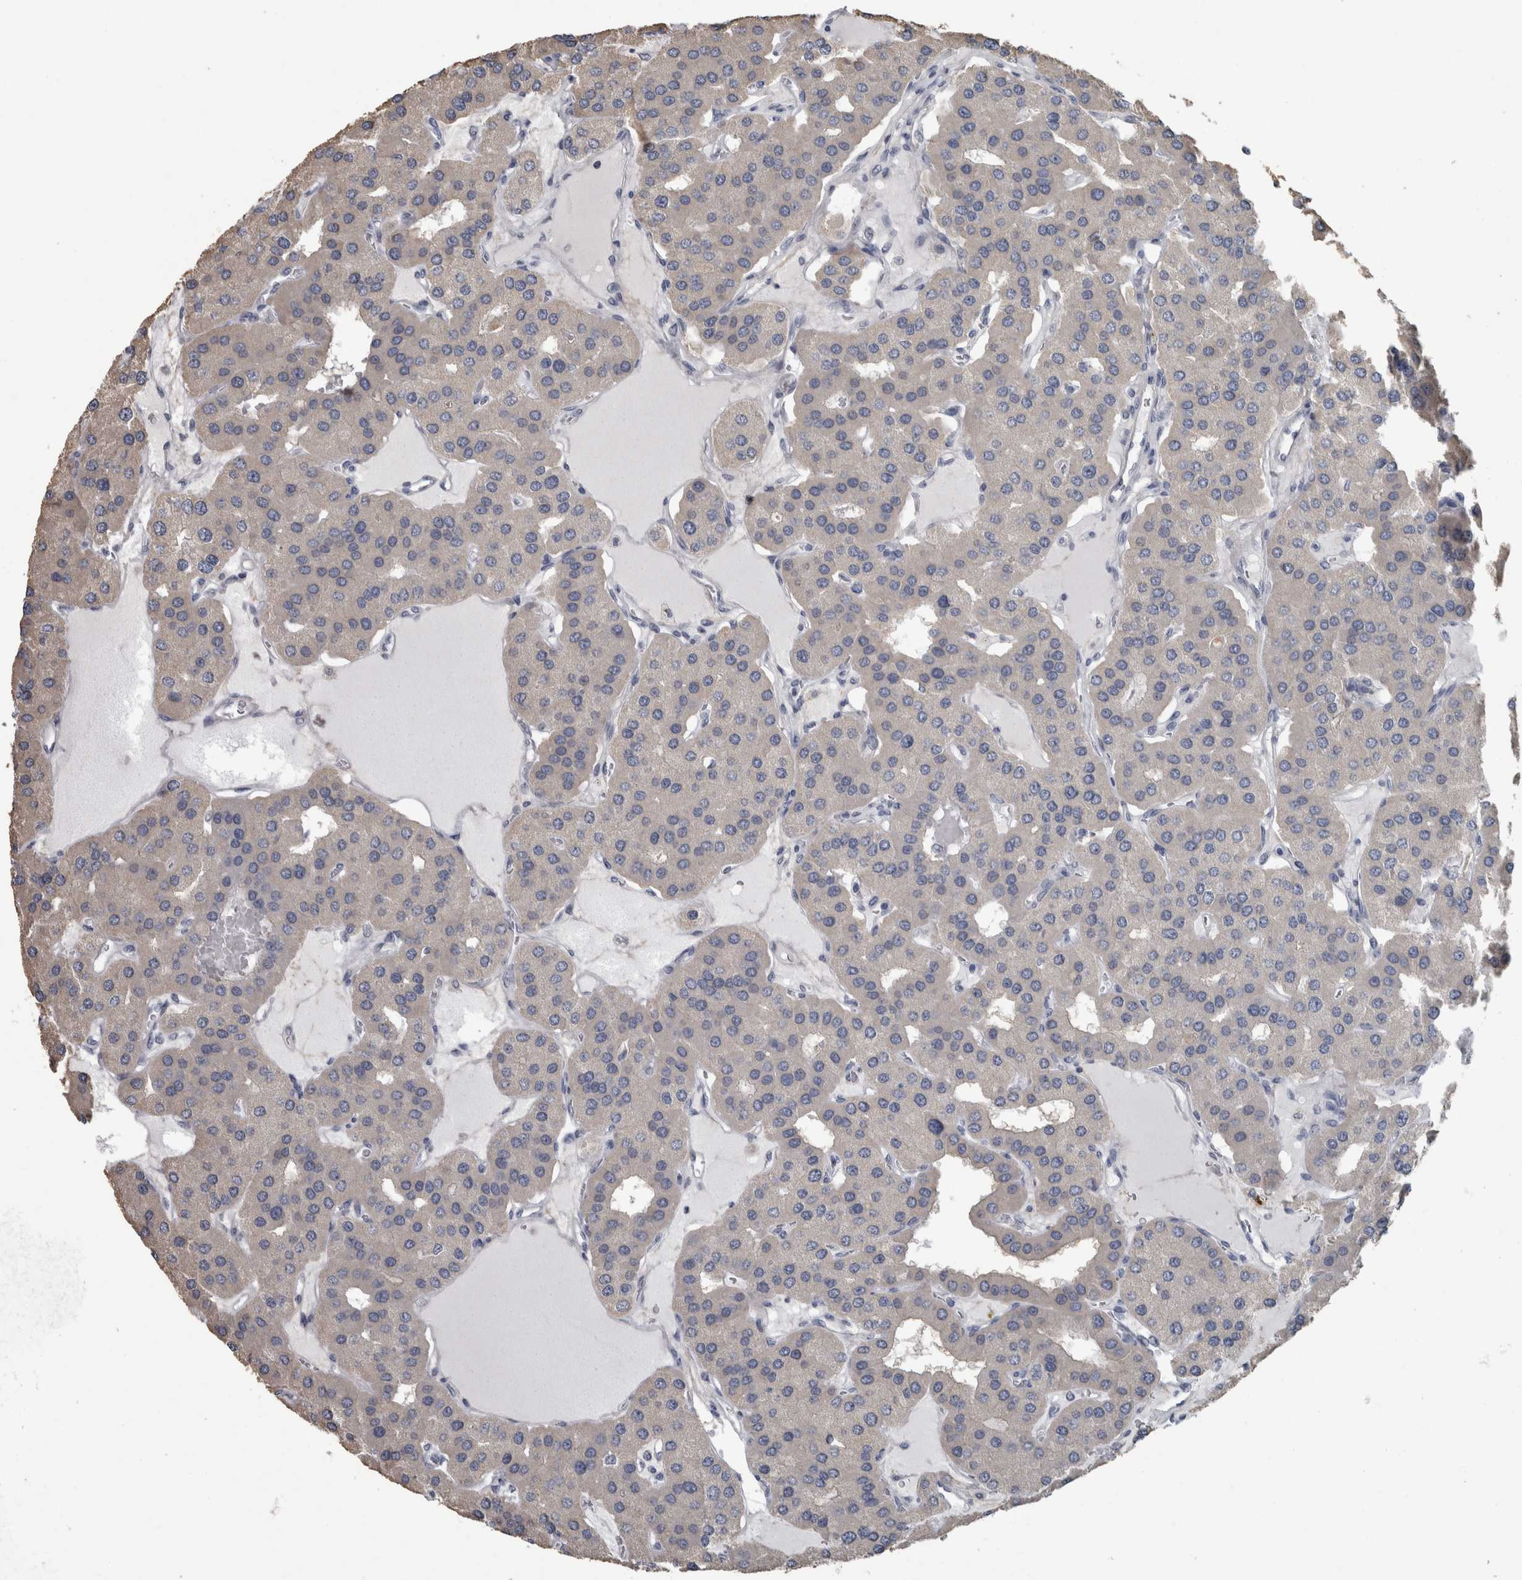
{"staining": {"intensity": "moderate", "quantity": "<25%", "location": "cytoplasmic/membranous"}, "tissue": "parathyroid gland", "cell_type": "Glandular cells", "image_type": "normal", "snomed": [{"axis": "morphology", "description": "Normal tissue, NOS"}, {"axis": "morphology", "description": "Adenoma, NOS"}, {"axis": "topography", "description": "Parathyroid gland"}], "caption": "The immunohistochemical stain shows moderate cytoplasmic/membranous positivity in glandular cells of unremarkable parathyroid gland.", "gene": "EFEMP2", "patient": {"sex": "female", "age": 86}}